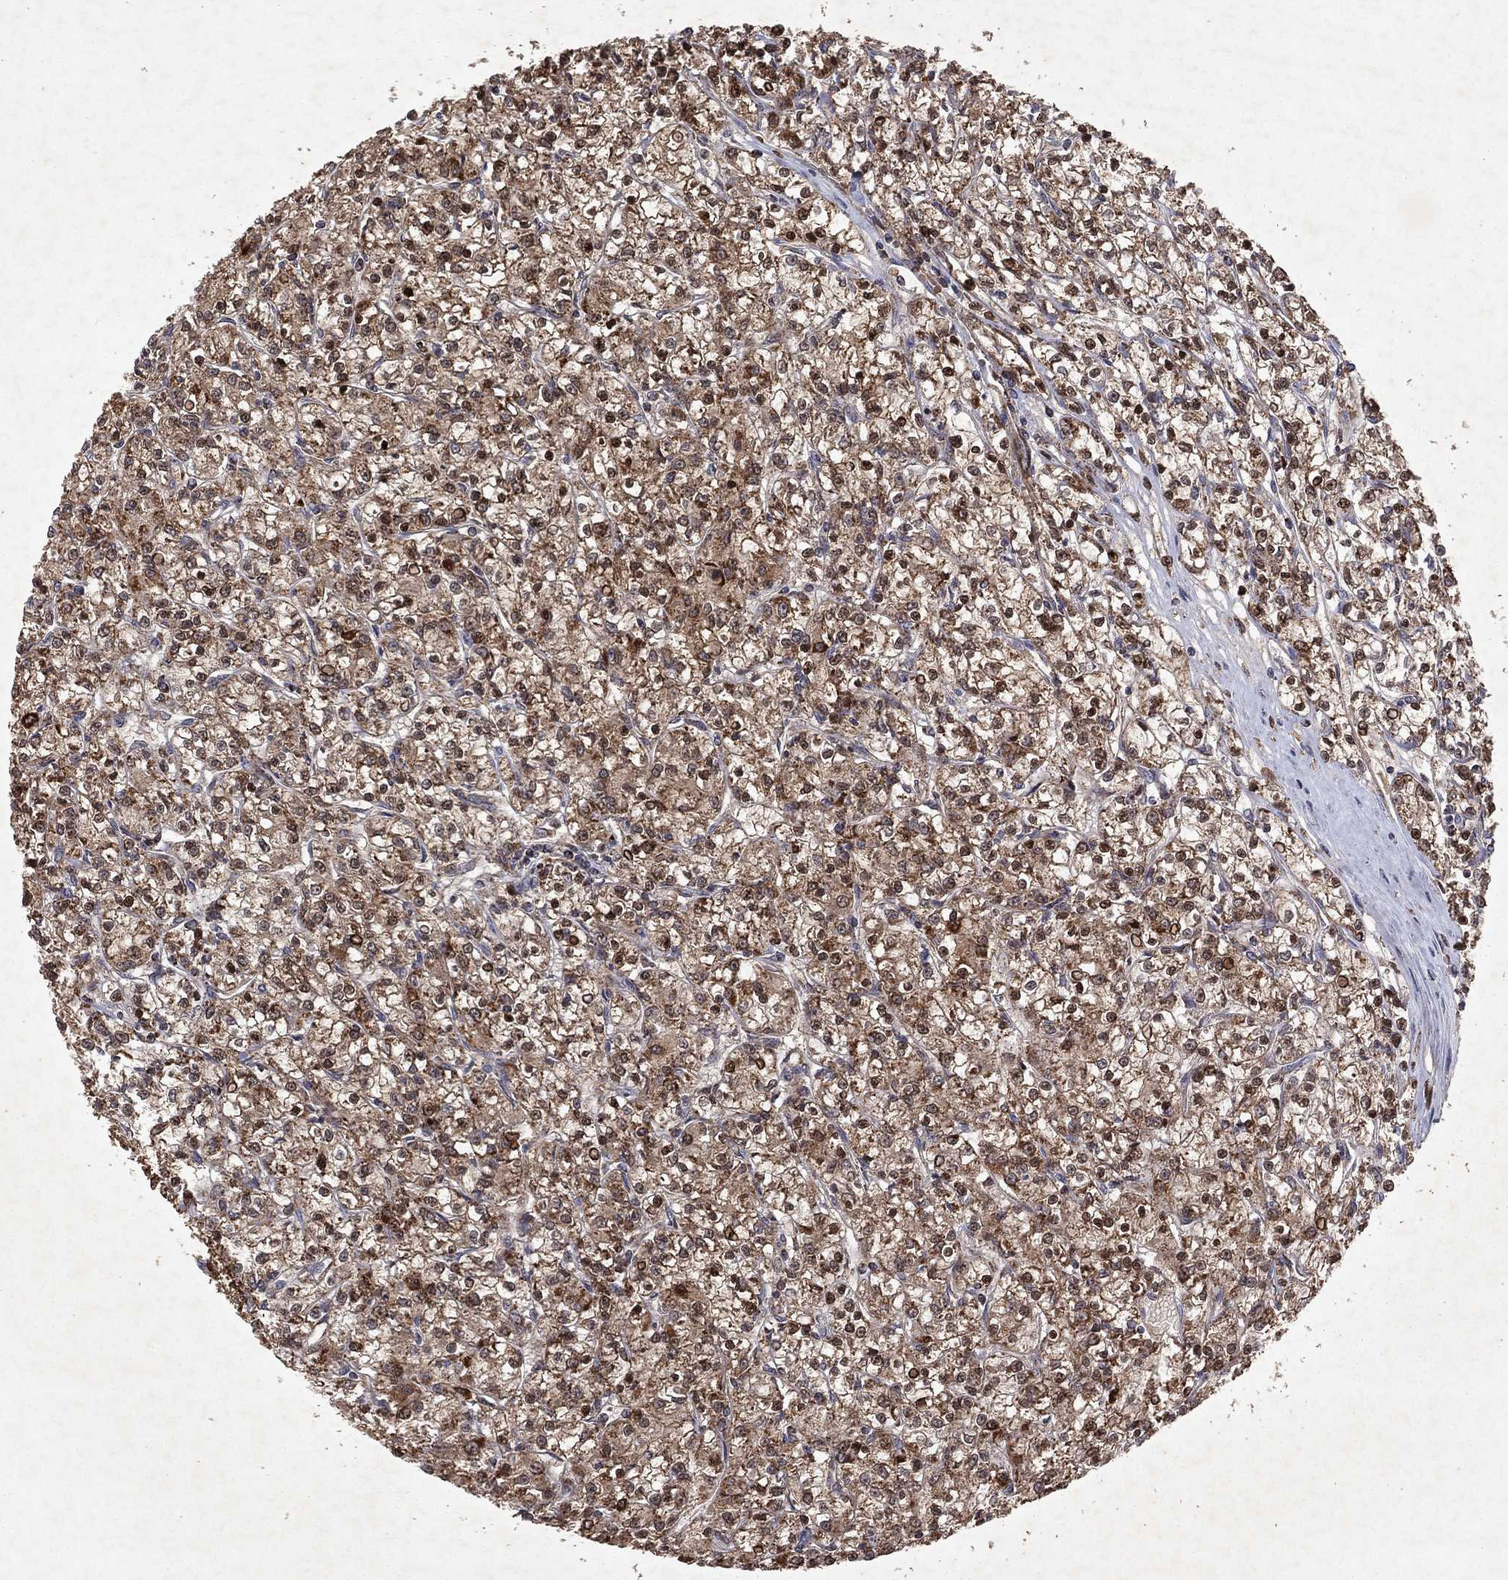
{"staining": {"intensity": "moderate", "quantity": "25%-75%", "location": "cytoplasmic/membranous"}, "tissue": "renal cancer", "cell_type": "Tumor cells", "image_type": "cancer", "snomed": [{"axis": "morphology", "description": "Adenocarcinoma, NOS"}, {"axis": "topography", "description": "Kidney"}], "caption": "Moderate cytoplasmic/membranous protein staining is present in about 25%-75% of tumor cells in renal adenocarcinoma.", "gene": "PYROXD2", "patient": {"sex": "female", "age": 59}}